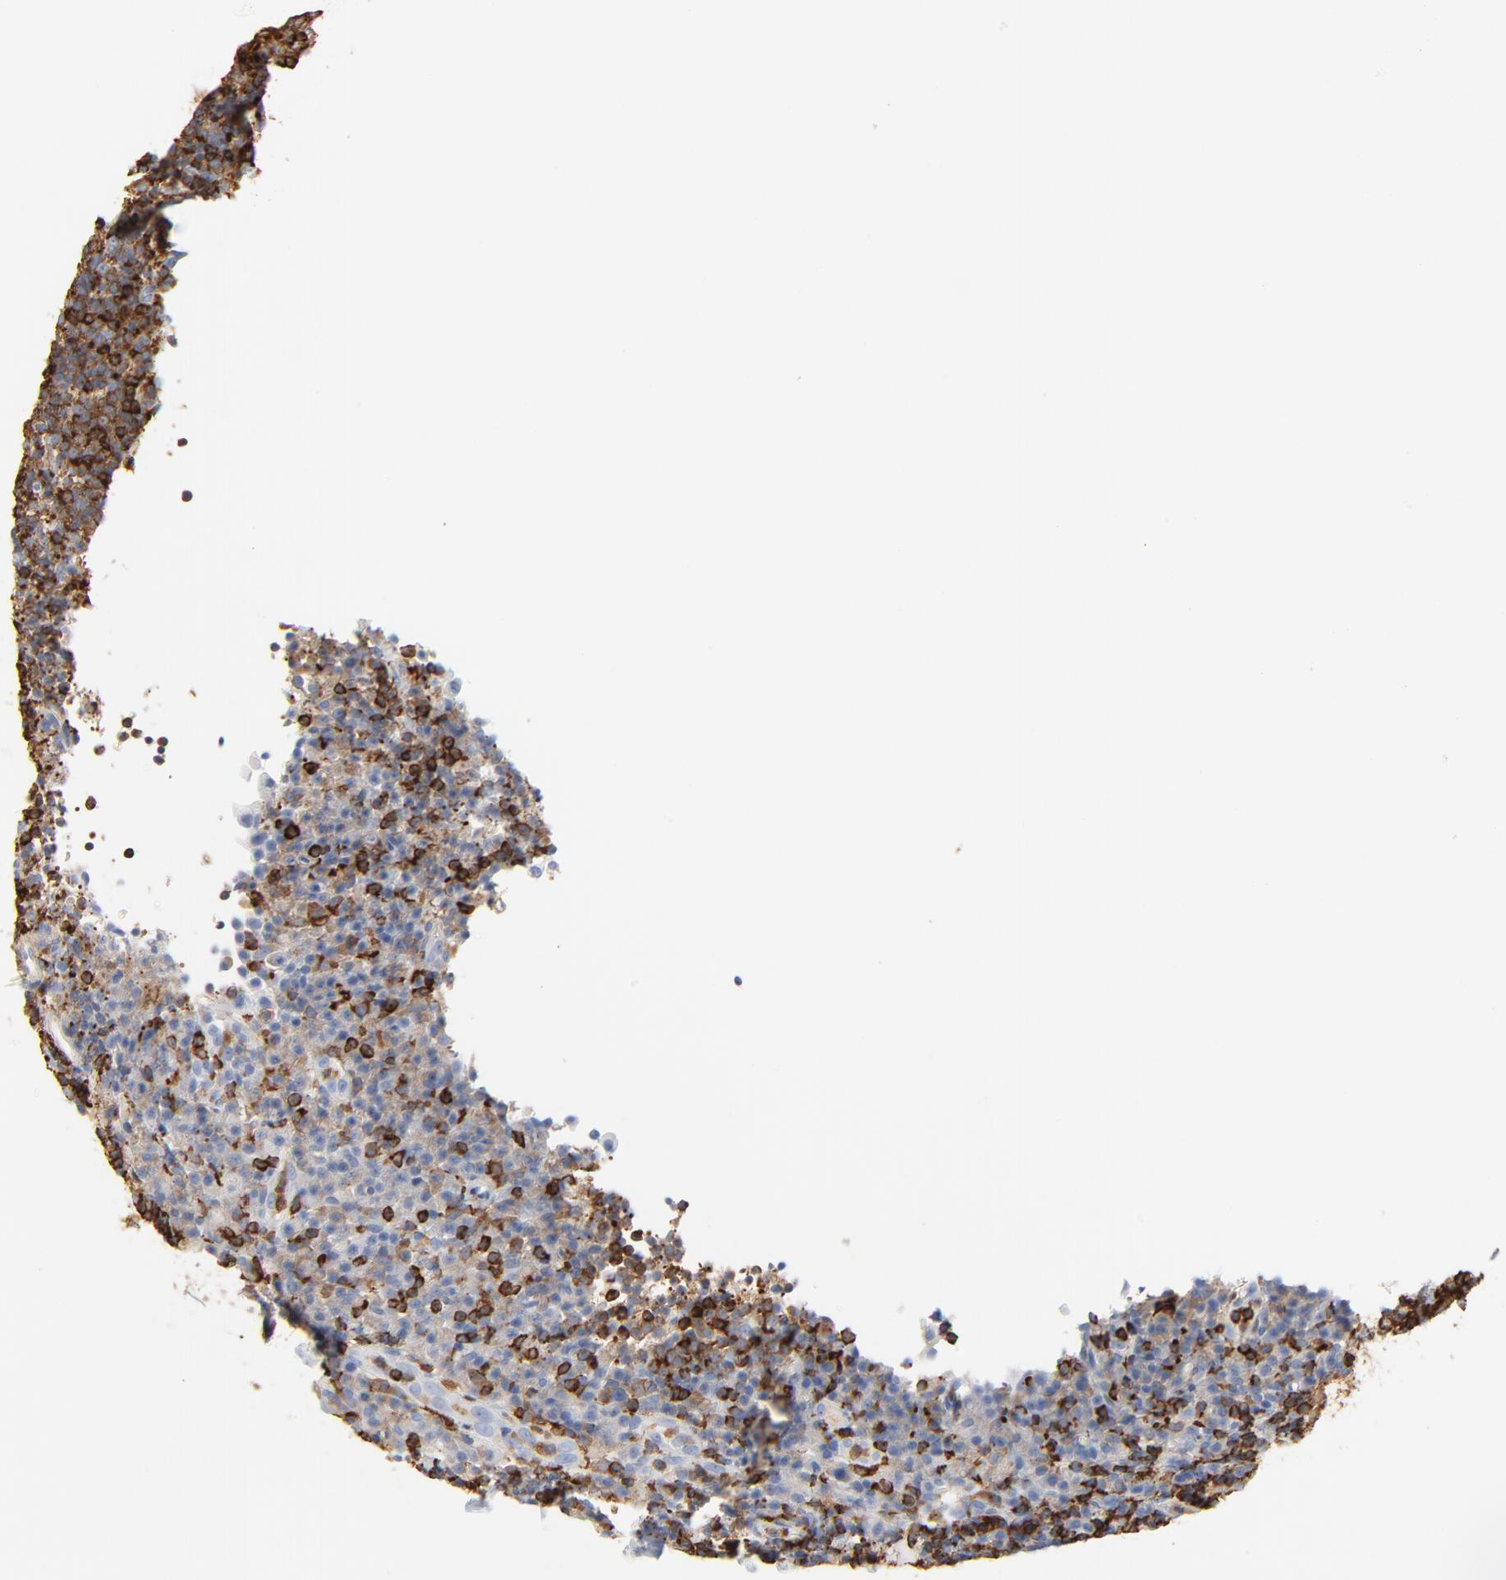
{"staining": {"intensity": "strong", "quantity": "<25%", "location": "cytoplasmic/membranous"}, "tissue": "tonsil", "cell_type": "Germinal center cells", "image_type": "normal", "snomed": [{"axis": "morphology", "description": "Normal tissue, NOS"}, {"axis": "topography", "description": "Tonsil"}], "caption": "Immunohistochemistry (IHC) staining of unremarkable tonsil, which reveals medium levels of strong cytoplasmic/membranous positivity in approximately <25% of germinal center cells indicating strong cytoplasmic/membranous protein staining. The staining was performed using DAB (3,3'-diaminobenzidine) (brown) for protein detection and nuclei were counterstained in hematoxylin (blue).", "gene": "SH3KBP1", "patient": {"sex": "female", "age": 40}}